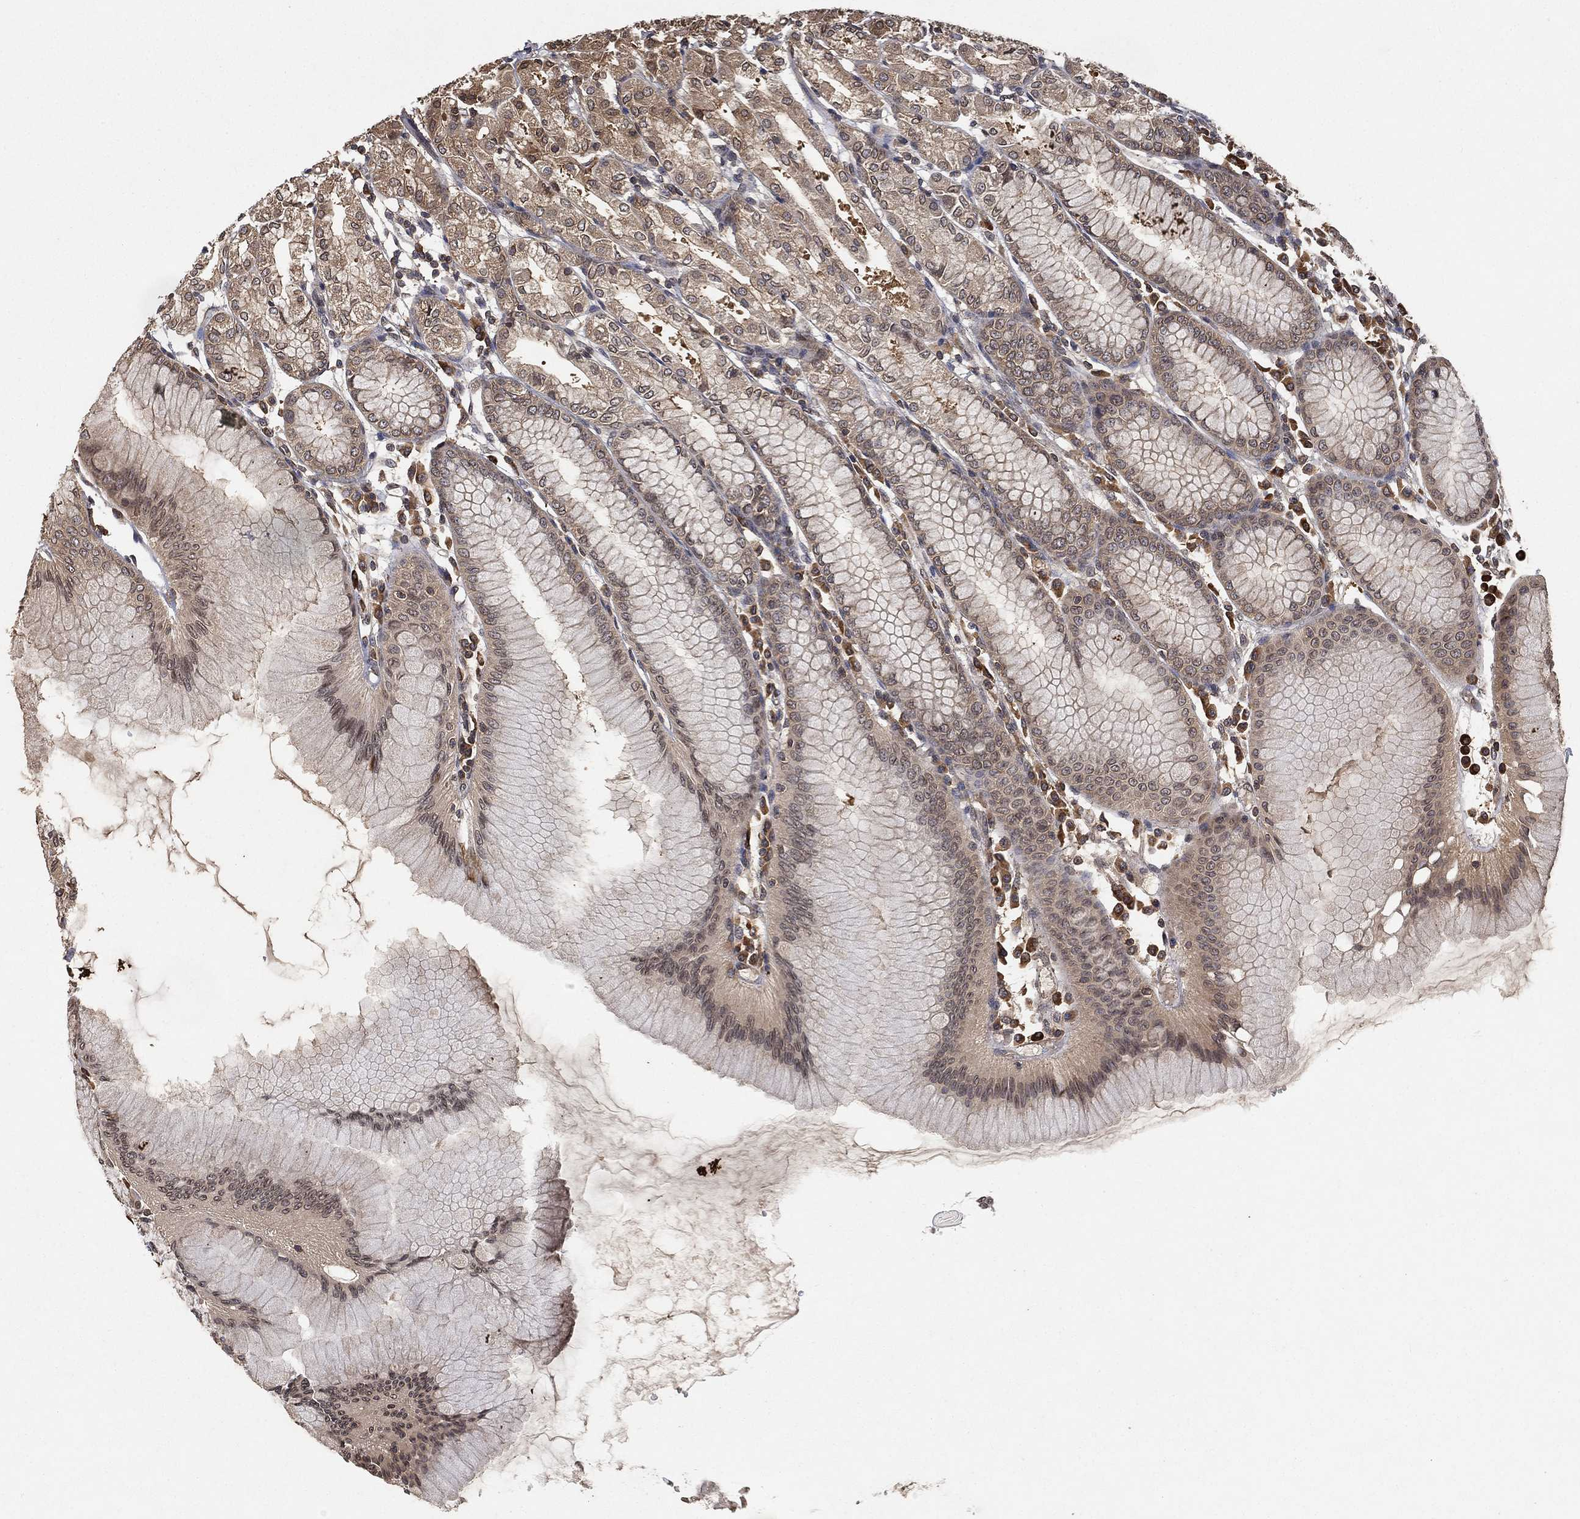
{"staining": {"intensity": "moderate", "quantity": "25%-75%", "location": "cytoplasmic/membranous,nuclear"}, "tissue": "stomach", "cell_type": "Glandular cells", "image_type": "normal", "snomed": [{"axis": "morphology", "description": "Normal tissue, NOS"}, {"axis": "topography", "description": "Stomach"}], "caption": "Normal stomach was stained to show a protein in brown. There is medium levels of moderate cytoplasmic/membranous,nuclear expression in about 25%-75% of glandular cells.", "gene": "UBA5", "patient": {"sex": "female", "age": 57}}